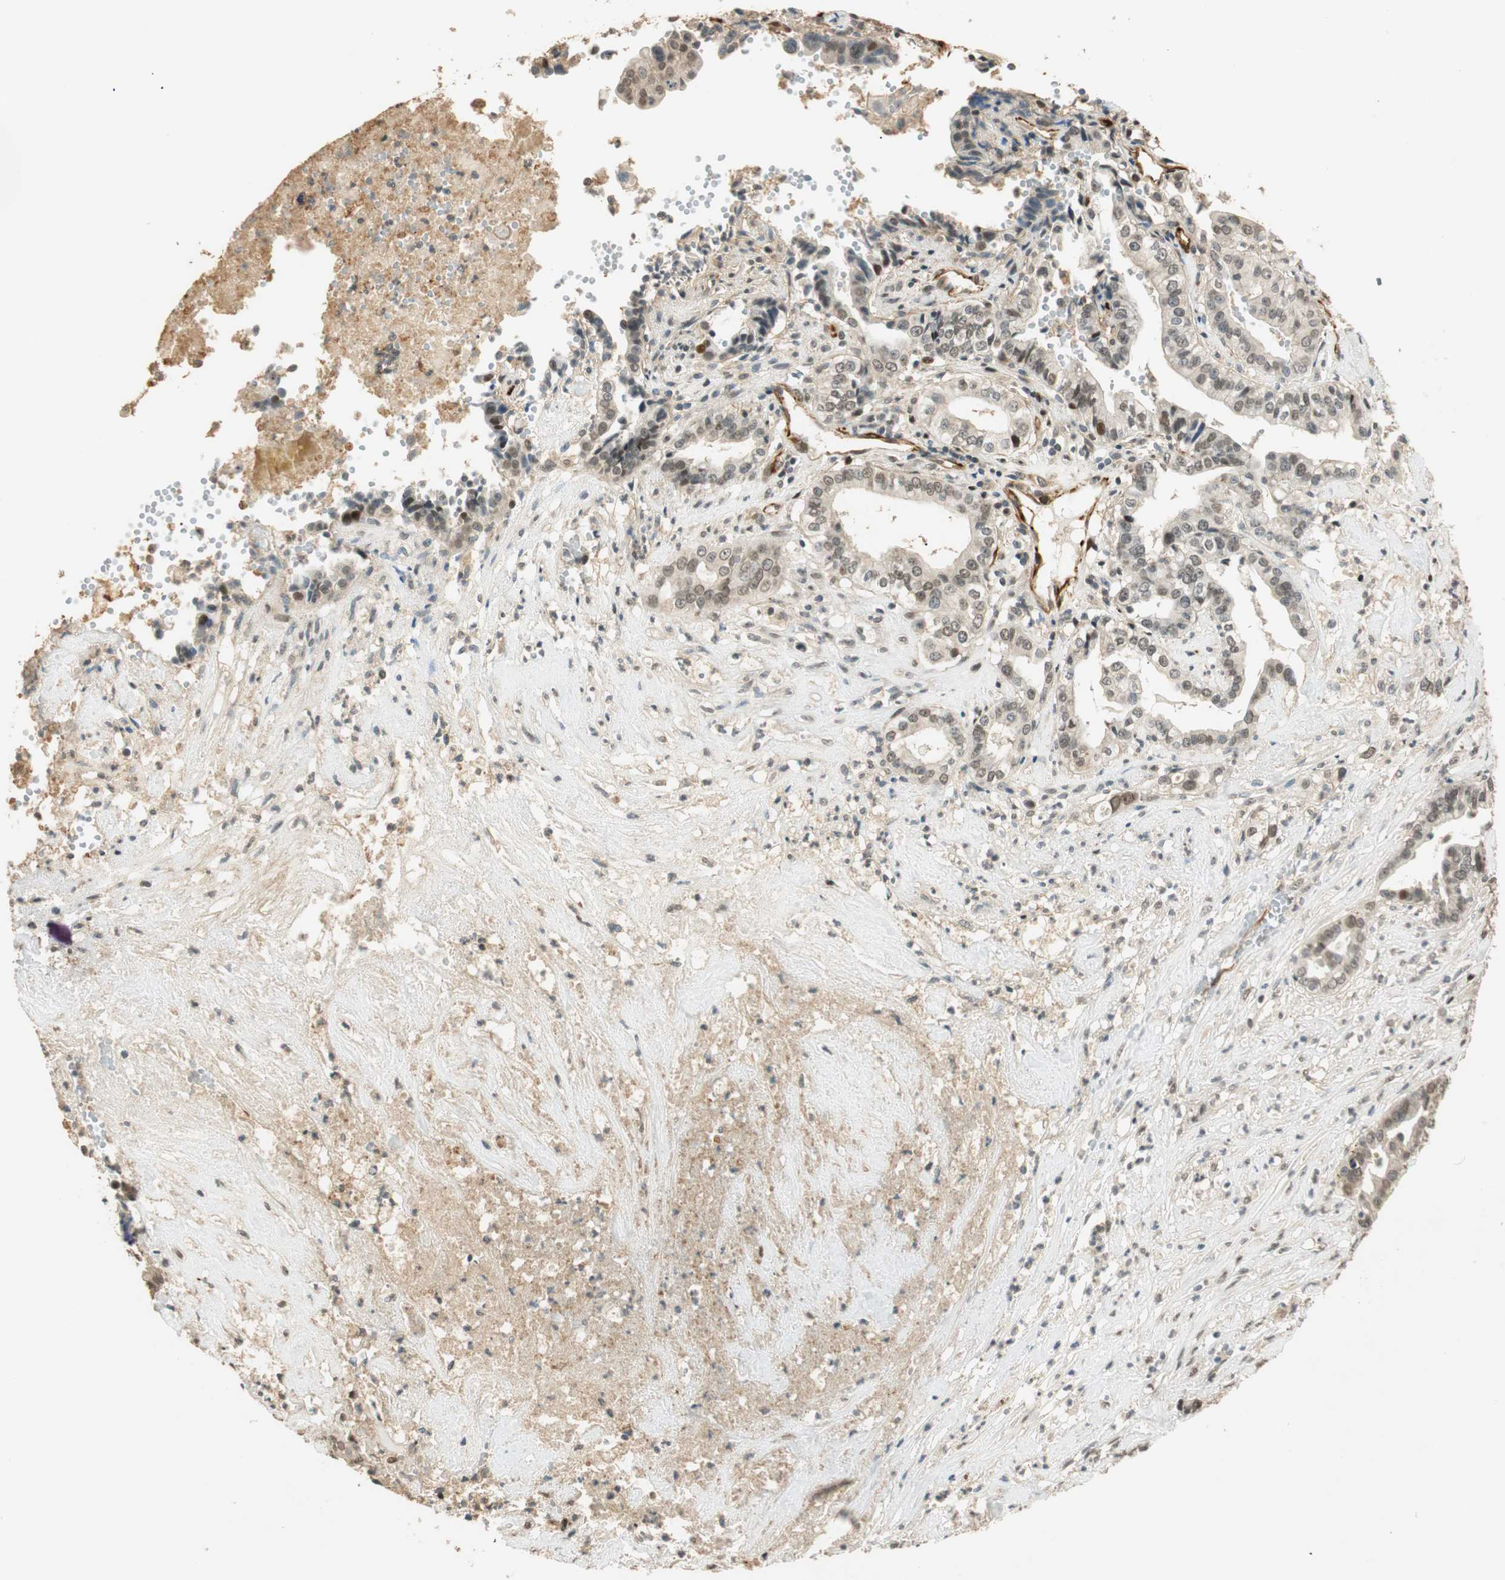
{"staining": {"intensity": "weak", "quantity": "<25%", "location": "nuclear"}, "tissue": "liver cancer", "cell_type": "Tumor cells", "image_type": "cancer", "snomed": [{"axis": "morphology", "description": "Cholangiocarcinoma"}, {"axis": "topography", "description": "Liver"}], "caption": "IHC histopathology image of neoplastic tissue: liver cancer (cholangiocarcinoma) stained with DAB (3,3'-diaminobenzidine) reveals no significant protein expression in tumor cells.", "gene": "NES", "patient": {"sex": "female", "age": 61}}